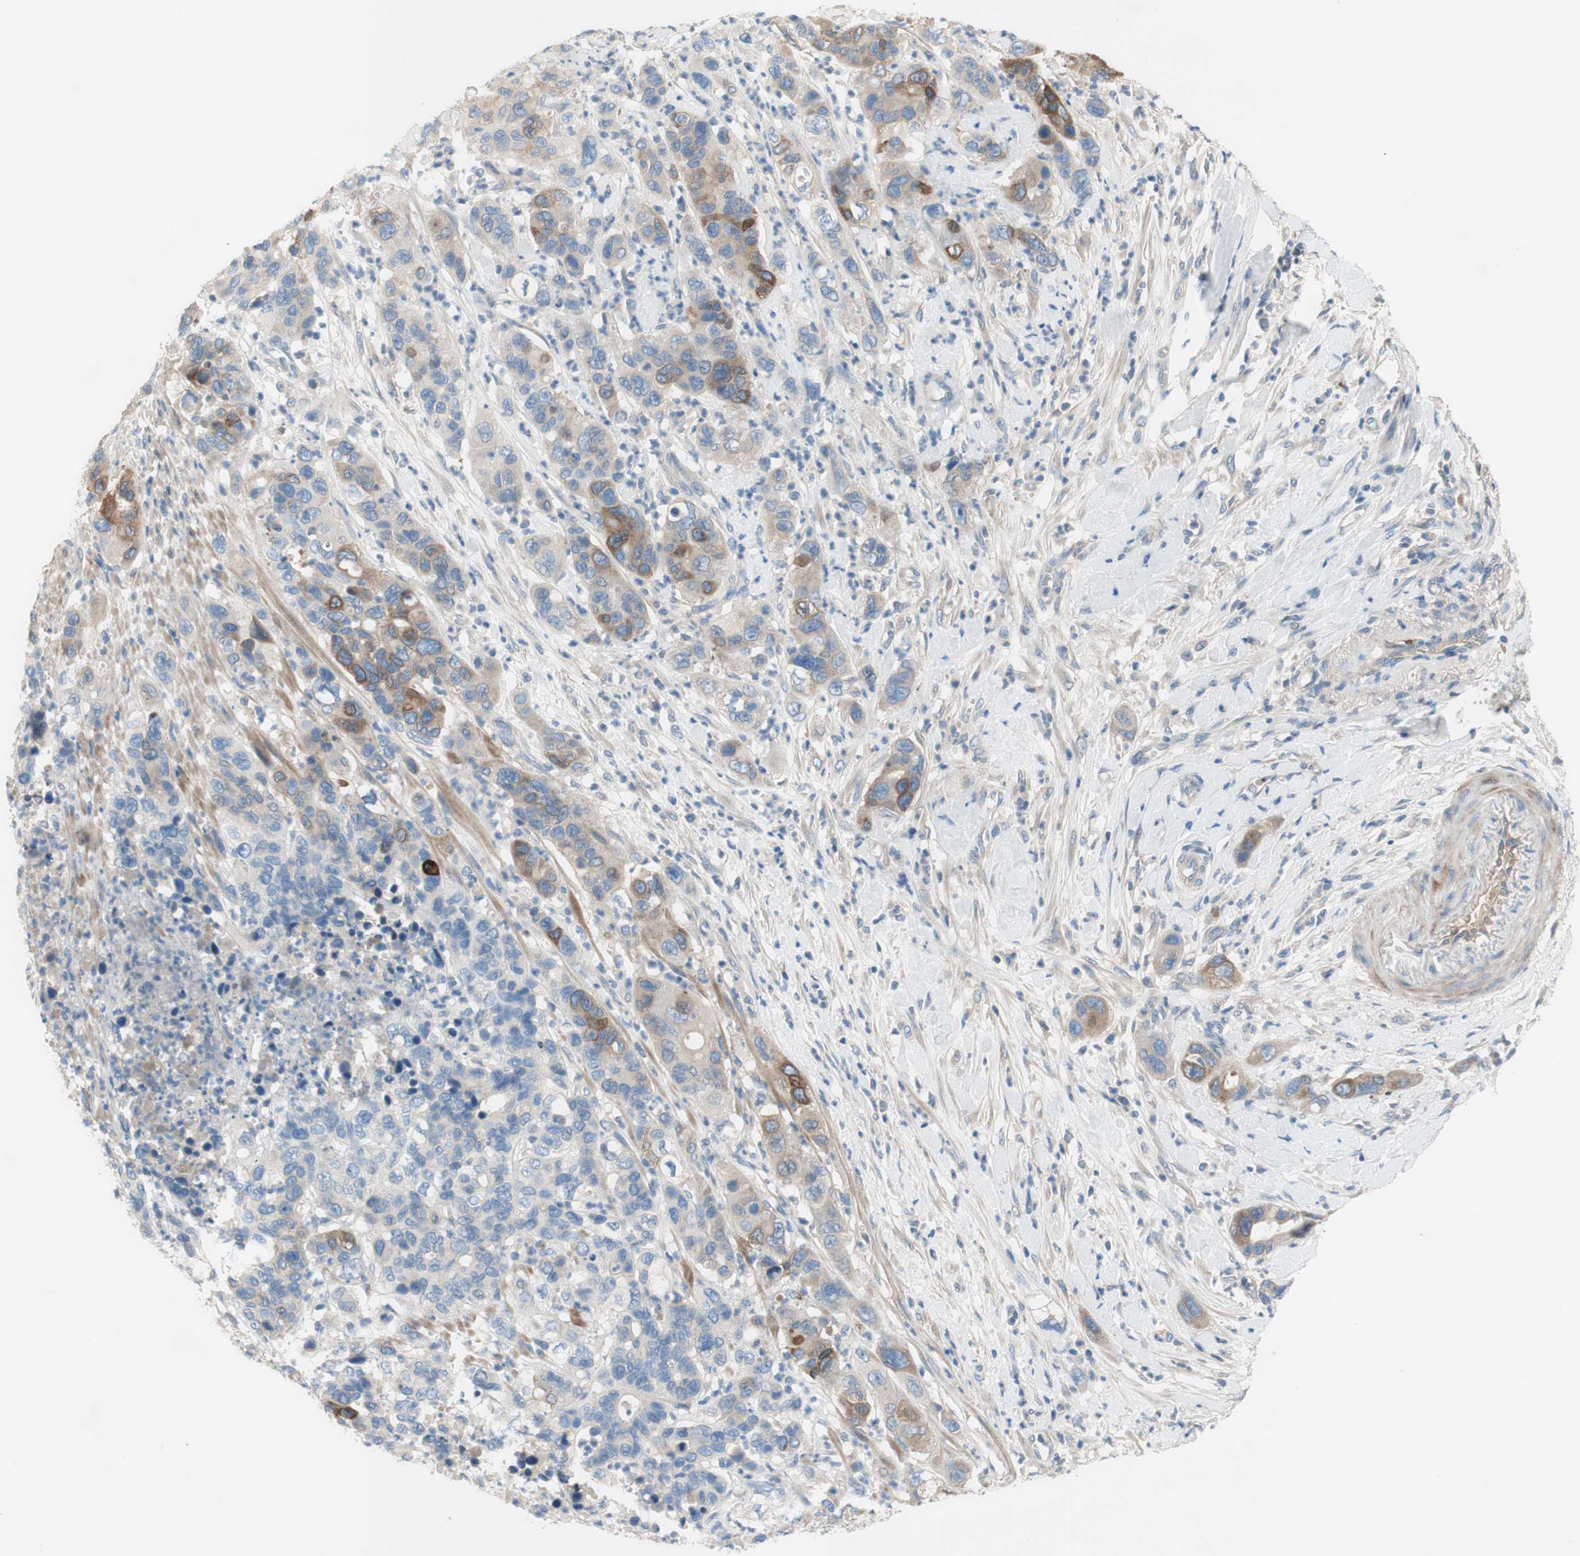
{"staining": {"intensity": "moderate", "quantity": ">75%", "location": "cytoplasmic/membranous"}, "tissue": "pancreatic cancer", "cell_type": "Tumor cells", "image_type": "cancer", "snomed": [{"axis": "morphology", "description": "Adenocarcinoma, NOS"}, {"axis": "topography", "description": "Pancreas"}], "caption": "Immunohistochemistry (IHC) micrograph of neoplastic tissue: pancreatic adenocarcinoma stained using immunohistochemistry (IHC) demonstrates medium levels of moderate protein expression localized specifically in the cytoplasmic/membranous of tumor cells, appearing as a cytoplasmic/membranous brown color.", "gene": "FDFT1", "patient": {"sex": "female", "age": 71}}